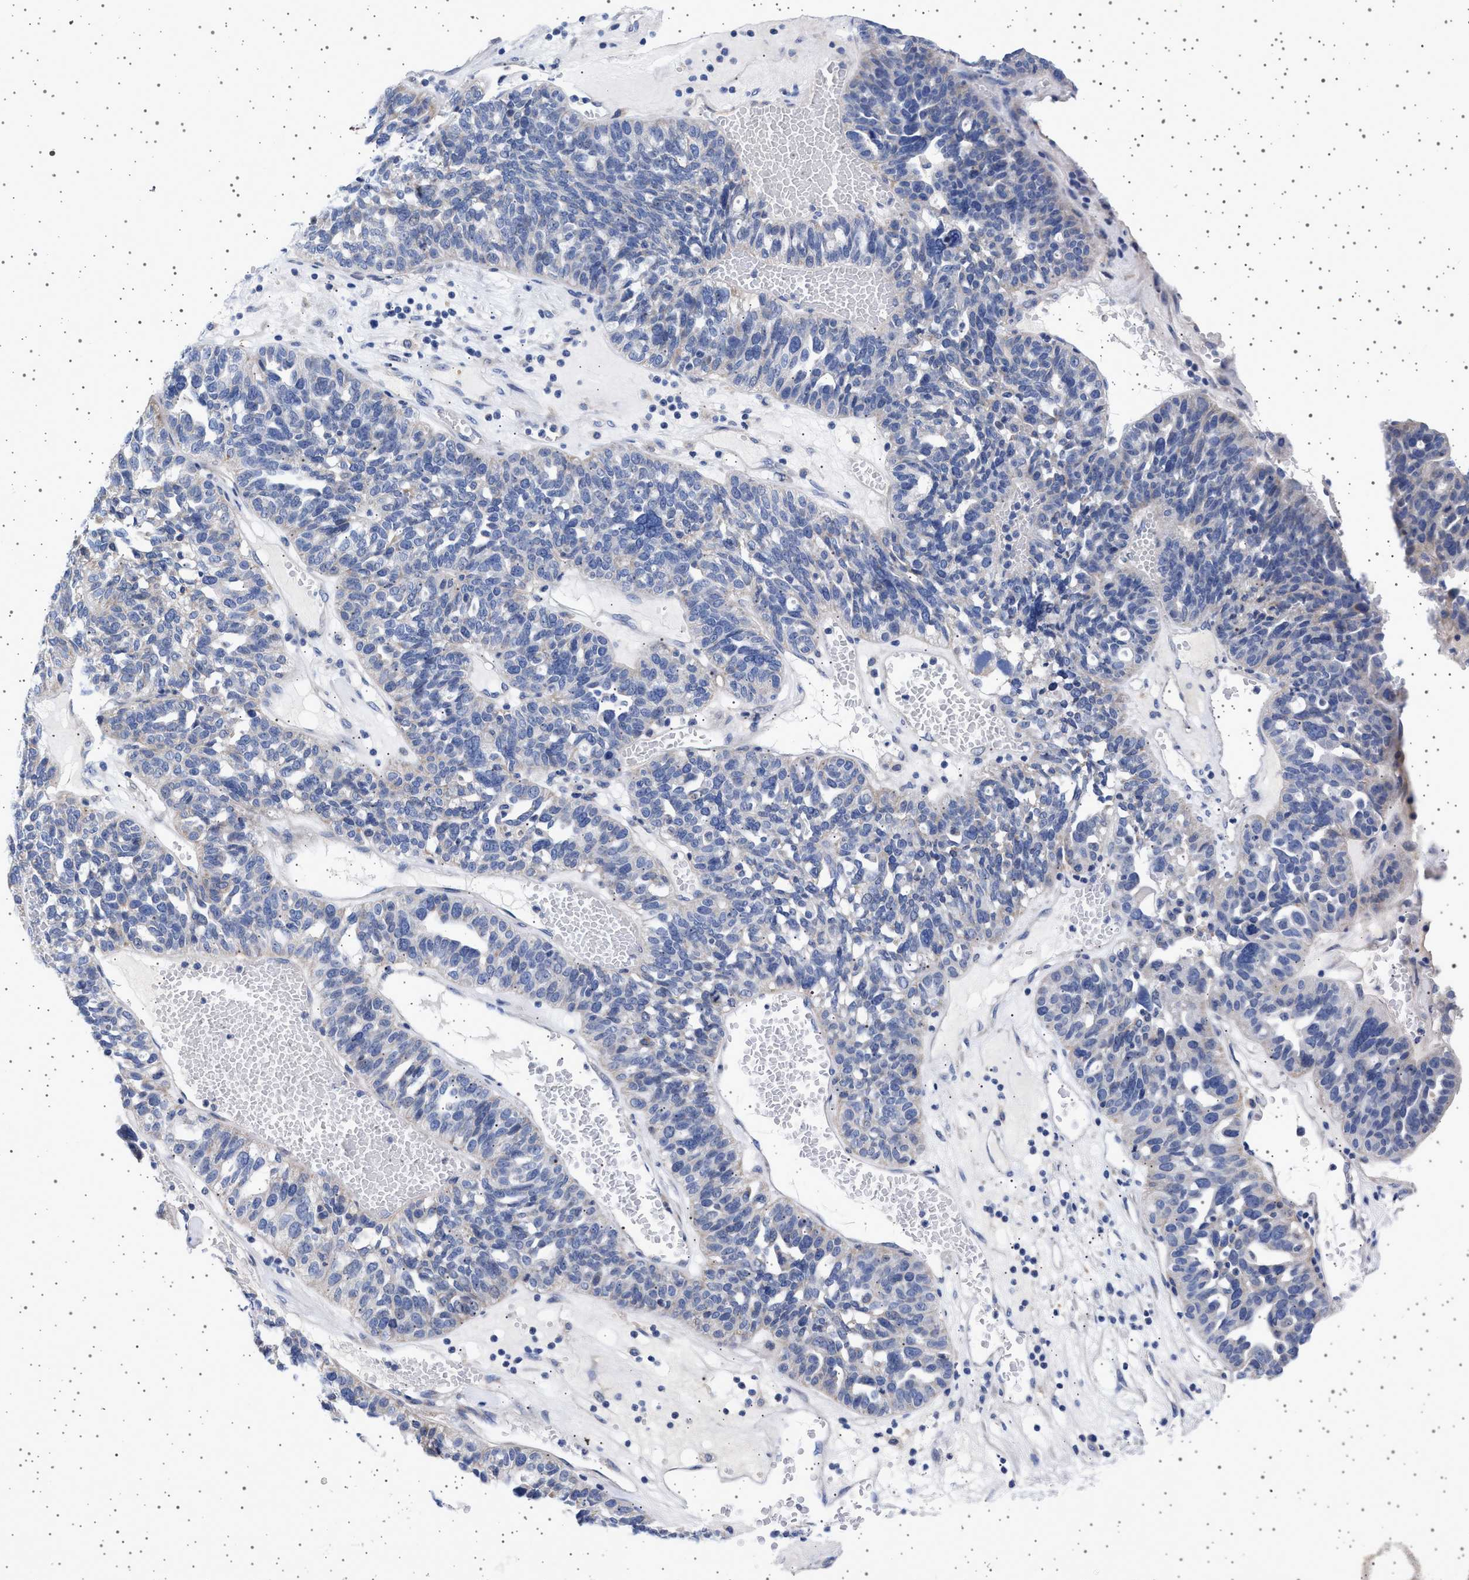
{"staining": {"intensity": "negative", "quantity": "none", "location": "none"}, "tissue": "ovarian cancer", "cell_type": "Tumor cells", "image_type": "cancer", "snomed": [{"axis": "morphology", "description": "Cystadenocarcinoma, serous, NOS"}, {"axis": "topography", "description": "Ovary"}], "caption": "Immunohistochemical staining of ovarian serous cystadenocarcinoma shows no significant expression in tumor cells.", "gene": "TRMT10B", "patient": {"sex": "female", "age": 59}}